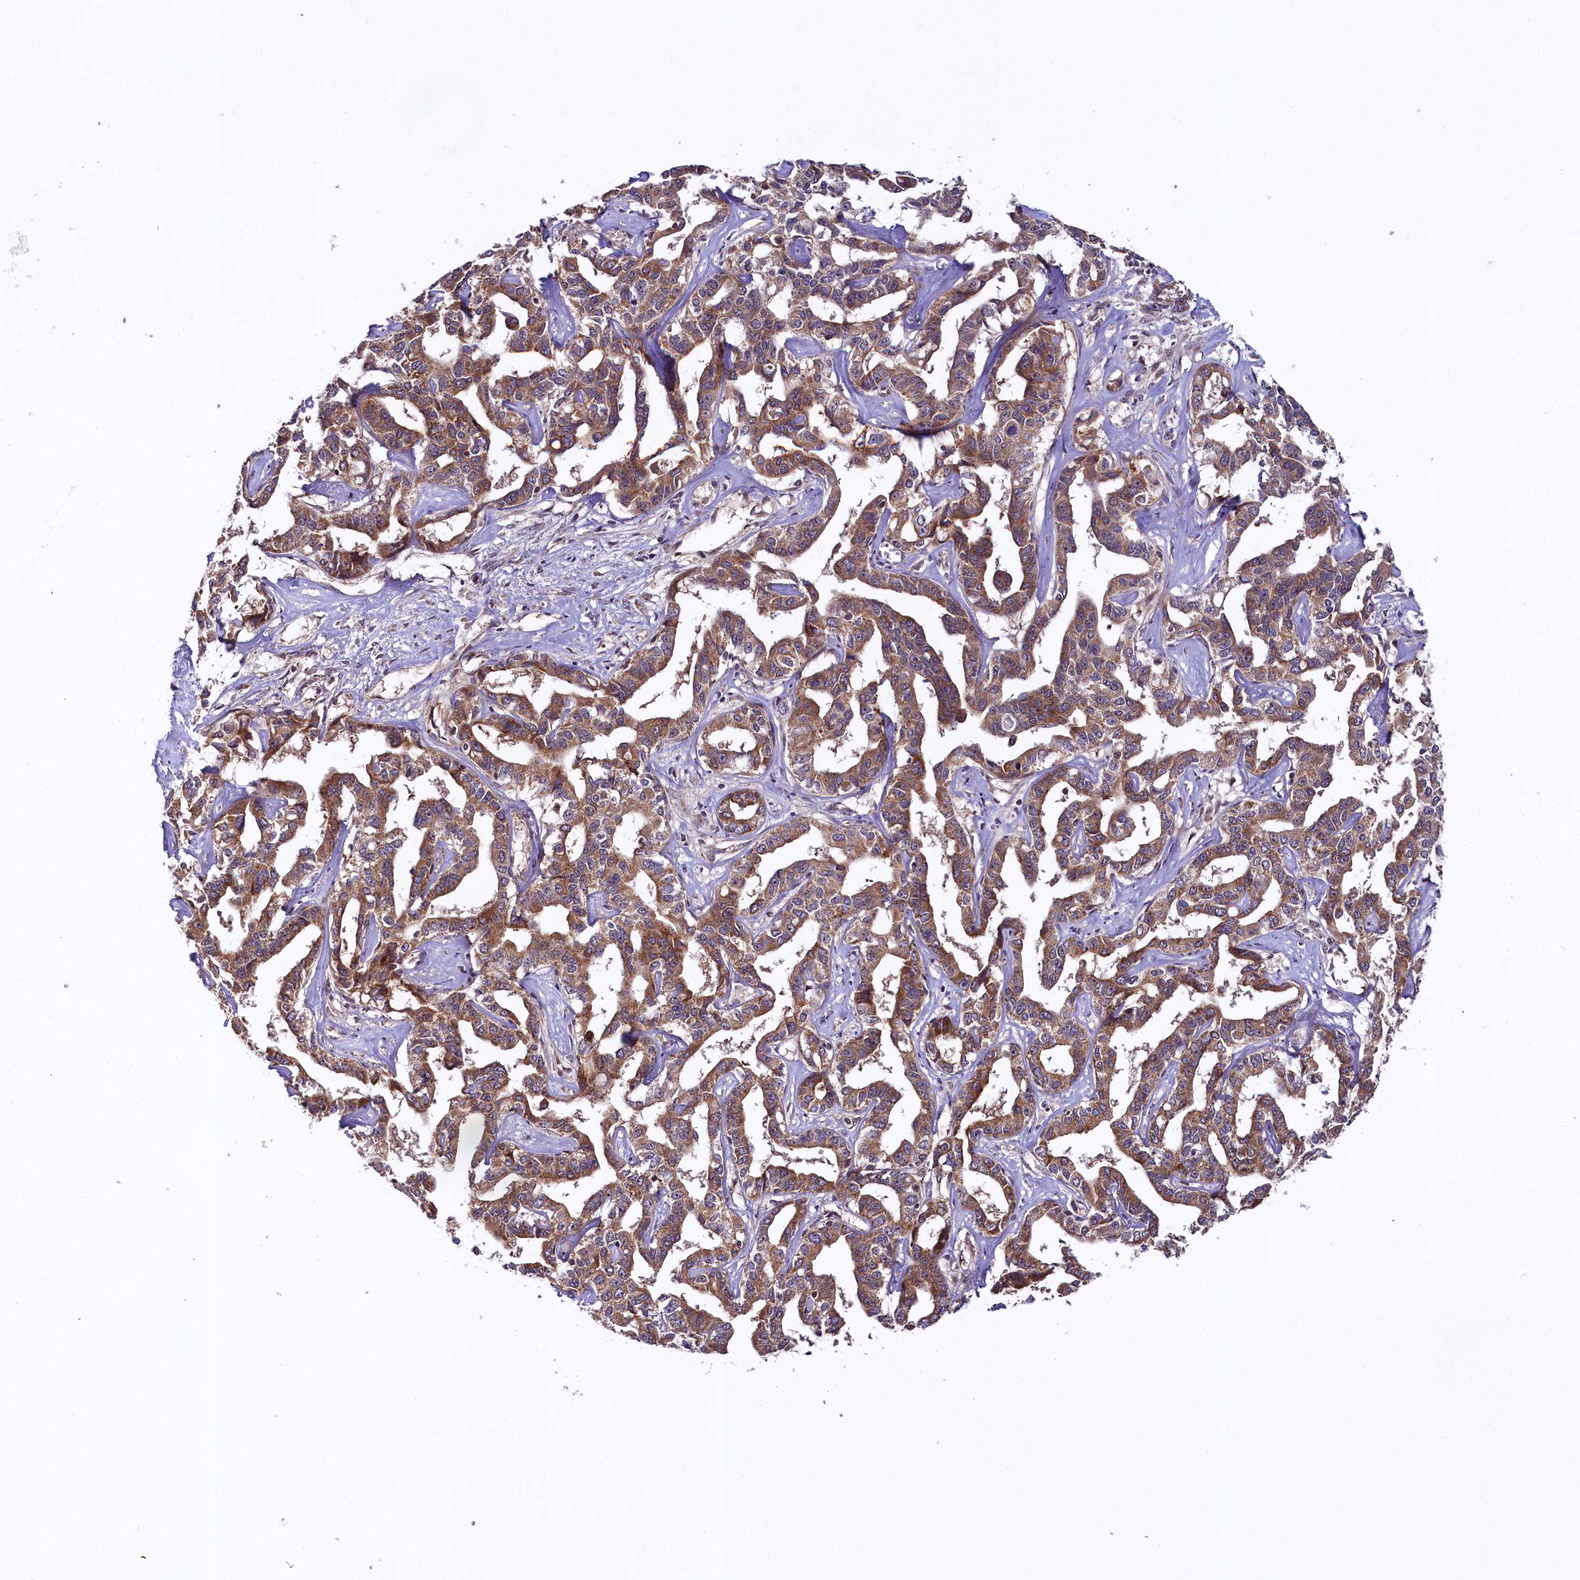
{"staining": {"intensity": "moderate", "quantity": ">75%", "location": "cytoplasmic/membranous"}, "tissue": "liver cancer", "cell_type": "Tumor cells", "image_type": "cancer", "snomed": [{"axis": "morphology", "description": "Cholangiocarcinoma"}, {"axis": "topography", "description": "Liver"}], "caption": "Immunohistochemical staining of human cholangiocarcinoma (liver) reveals medium levels of moderate cytoplasmic/membranous positivity in about >75% of tumor cells.", "gene": "DOHH", "patient": {"sex": "male", "age": 59}}